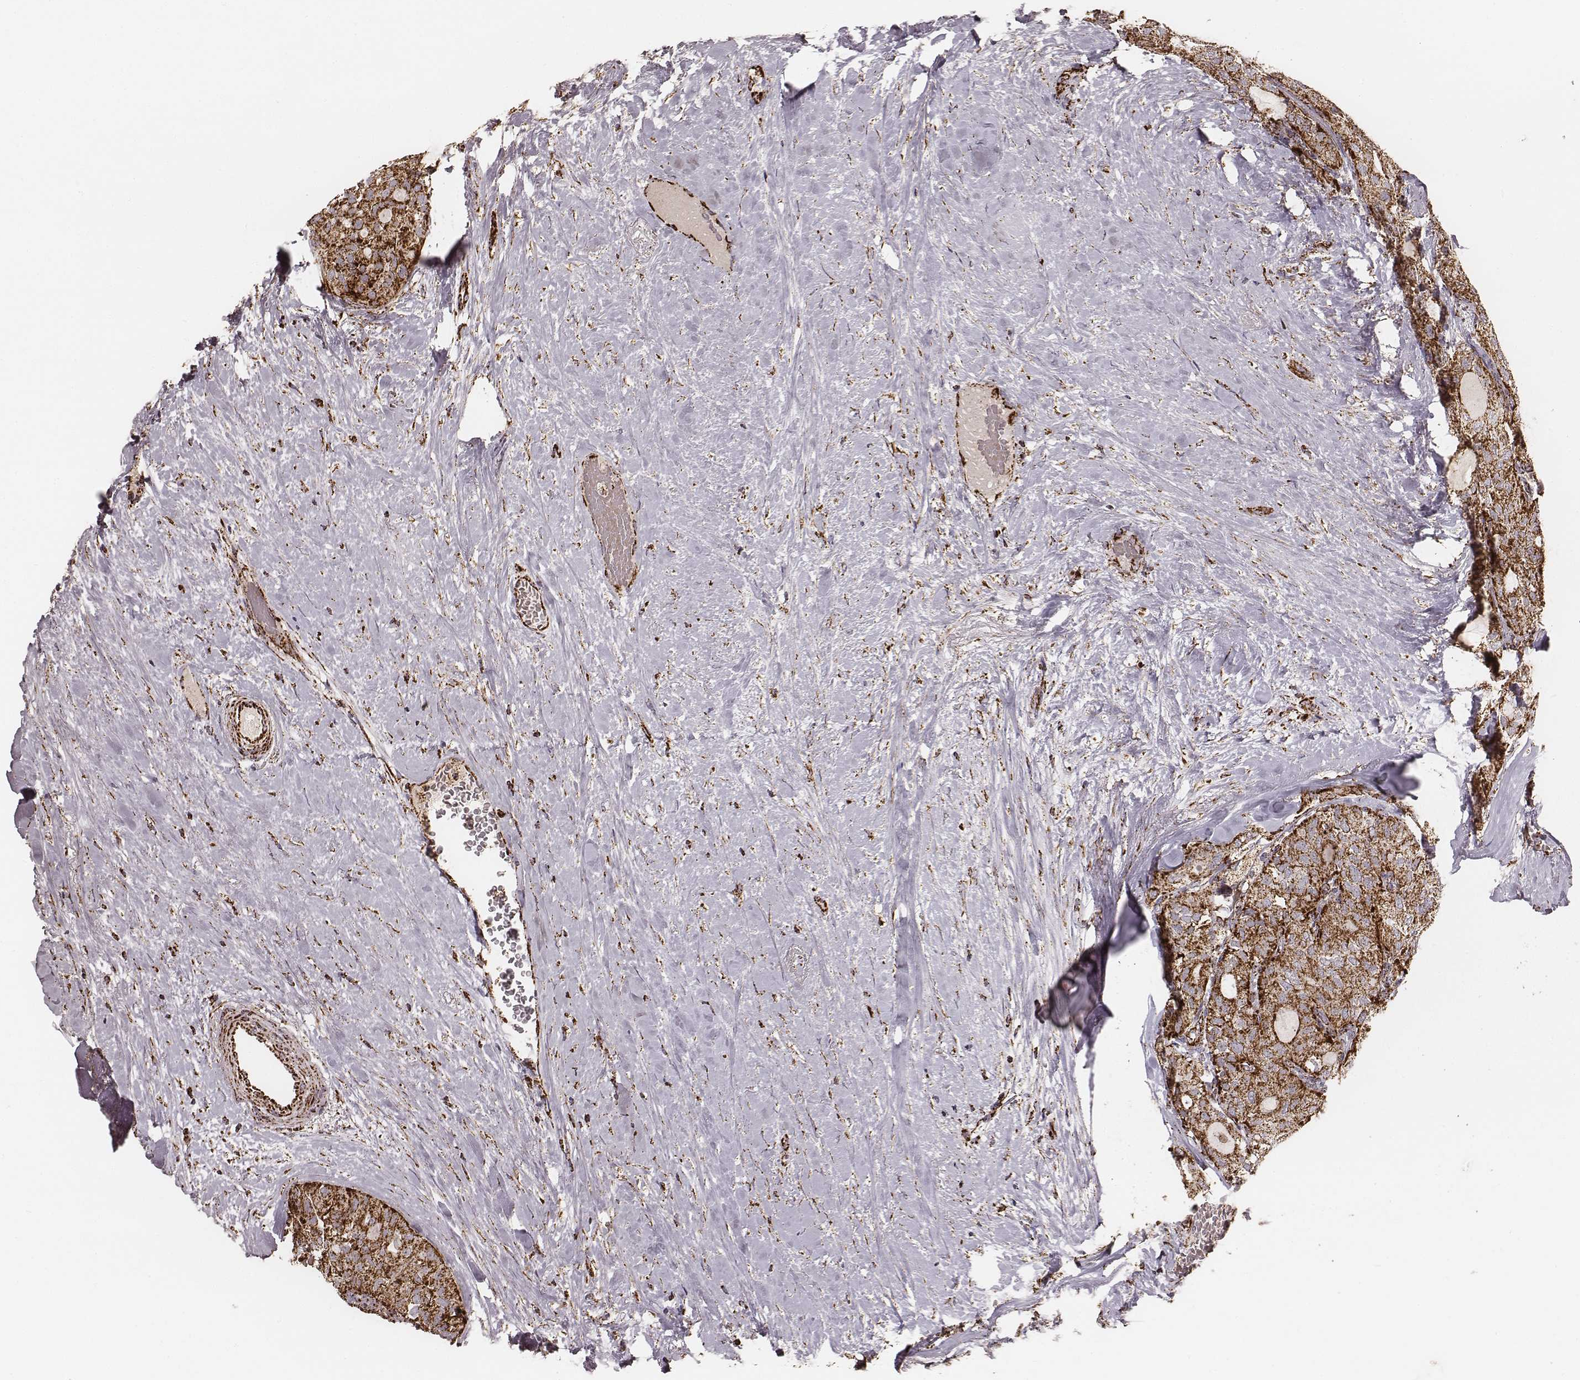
{"staining": {"intensity": "strong", "quantity": ">75%", "location": "cytoplasmic/membranous"}, "tissue": "thyroid cancer", "cell_type": "Tumor cells", "image_type": "cancer", "snomed": [{"axis": "morphology", "description": "Follicular adenoma carcinoma, NOS"}, {"axis": "topography", "description": "Thyroid gland"}], "caption": "Thyroid follicular adenoma carcinoma was stained to show a protein in brown. There is high levels of strong cytoplasmic/membranous expression in about >75% of tumor cells.", "gene": "TUFM", "patient": {"sex": "male", "age": 75}}